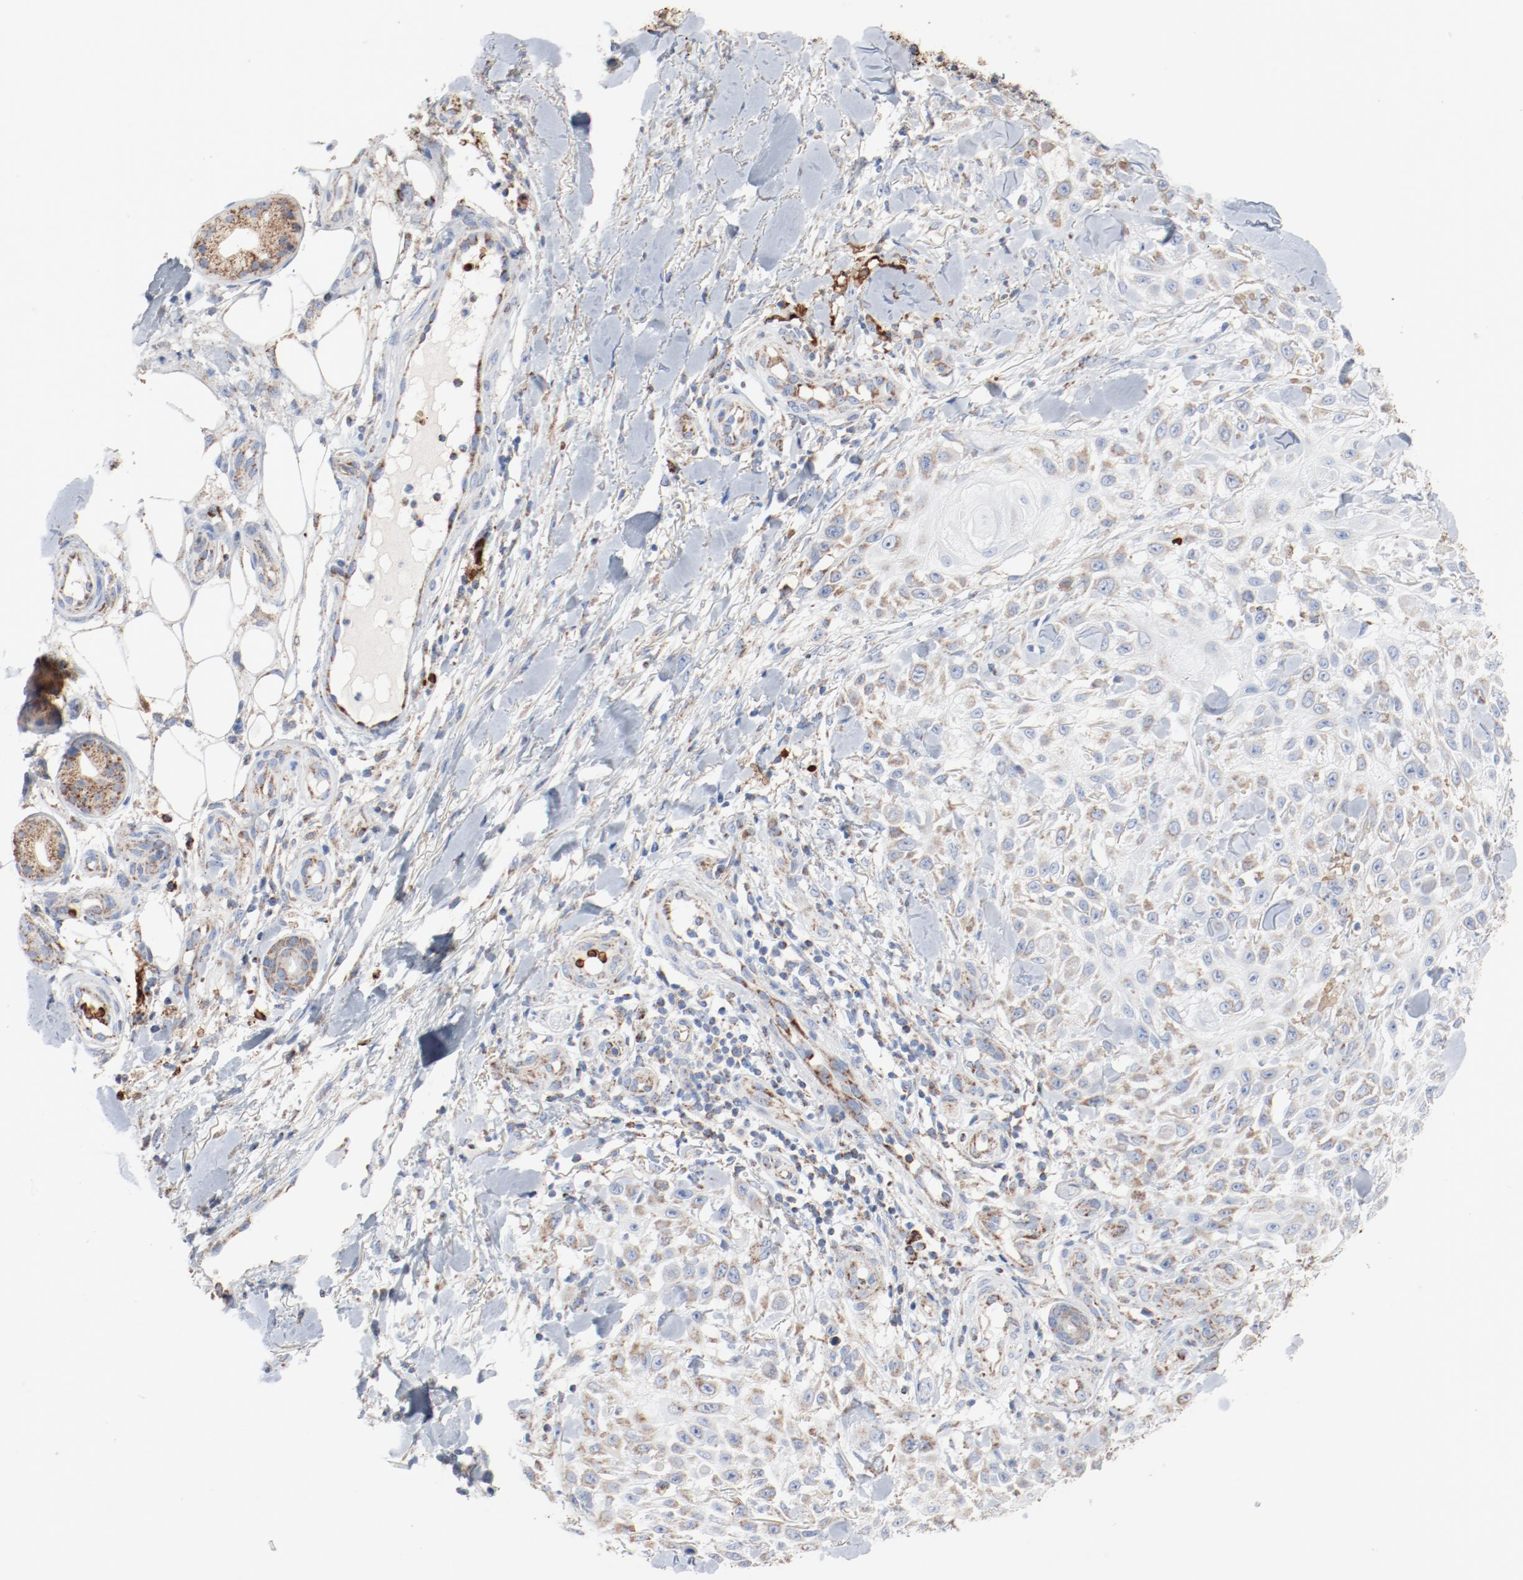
{"staining": {"intensity": "weak", "quantity": "25%-75%", "location": "cytoplasmic/membranous"}, "tissue": "skin cancer", "cell_type": "Tumor cells", "image_type": "cancer", "snomed": [{"axis": "morphology", "description": "Squamous cell carcinoma, NOS"}, {"axis": "topography", "description": "Skin"}], "caption": "Immunohistochemistry image of neoplastic tissue: squamous cell carcinoma (skin) stained using immunohistochemistry (IHC) displays low levels of weak protein expression localized specifically in the cytoplasmic/membranous of tumor cells, appearing as a cytoplasmic/membranous brown color.", "gene": "NDUFB8", "patient": {"sex": "female", "age": 42}}